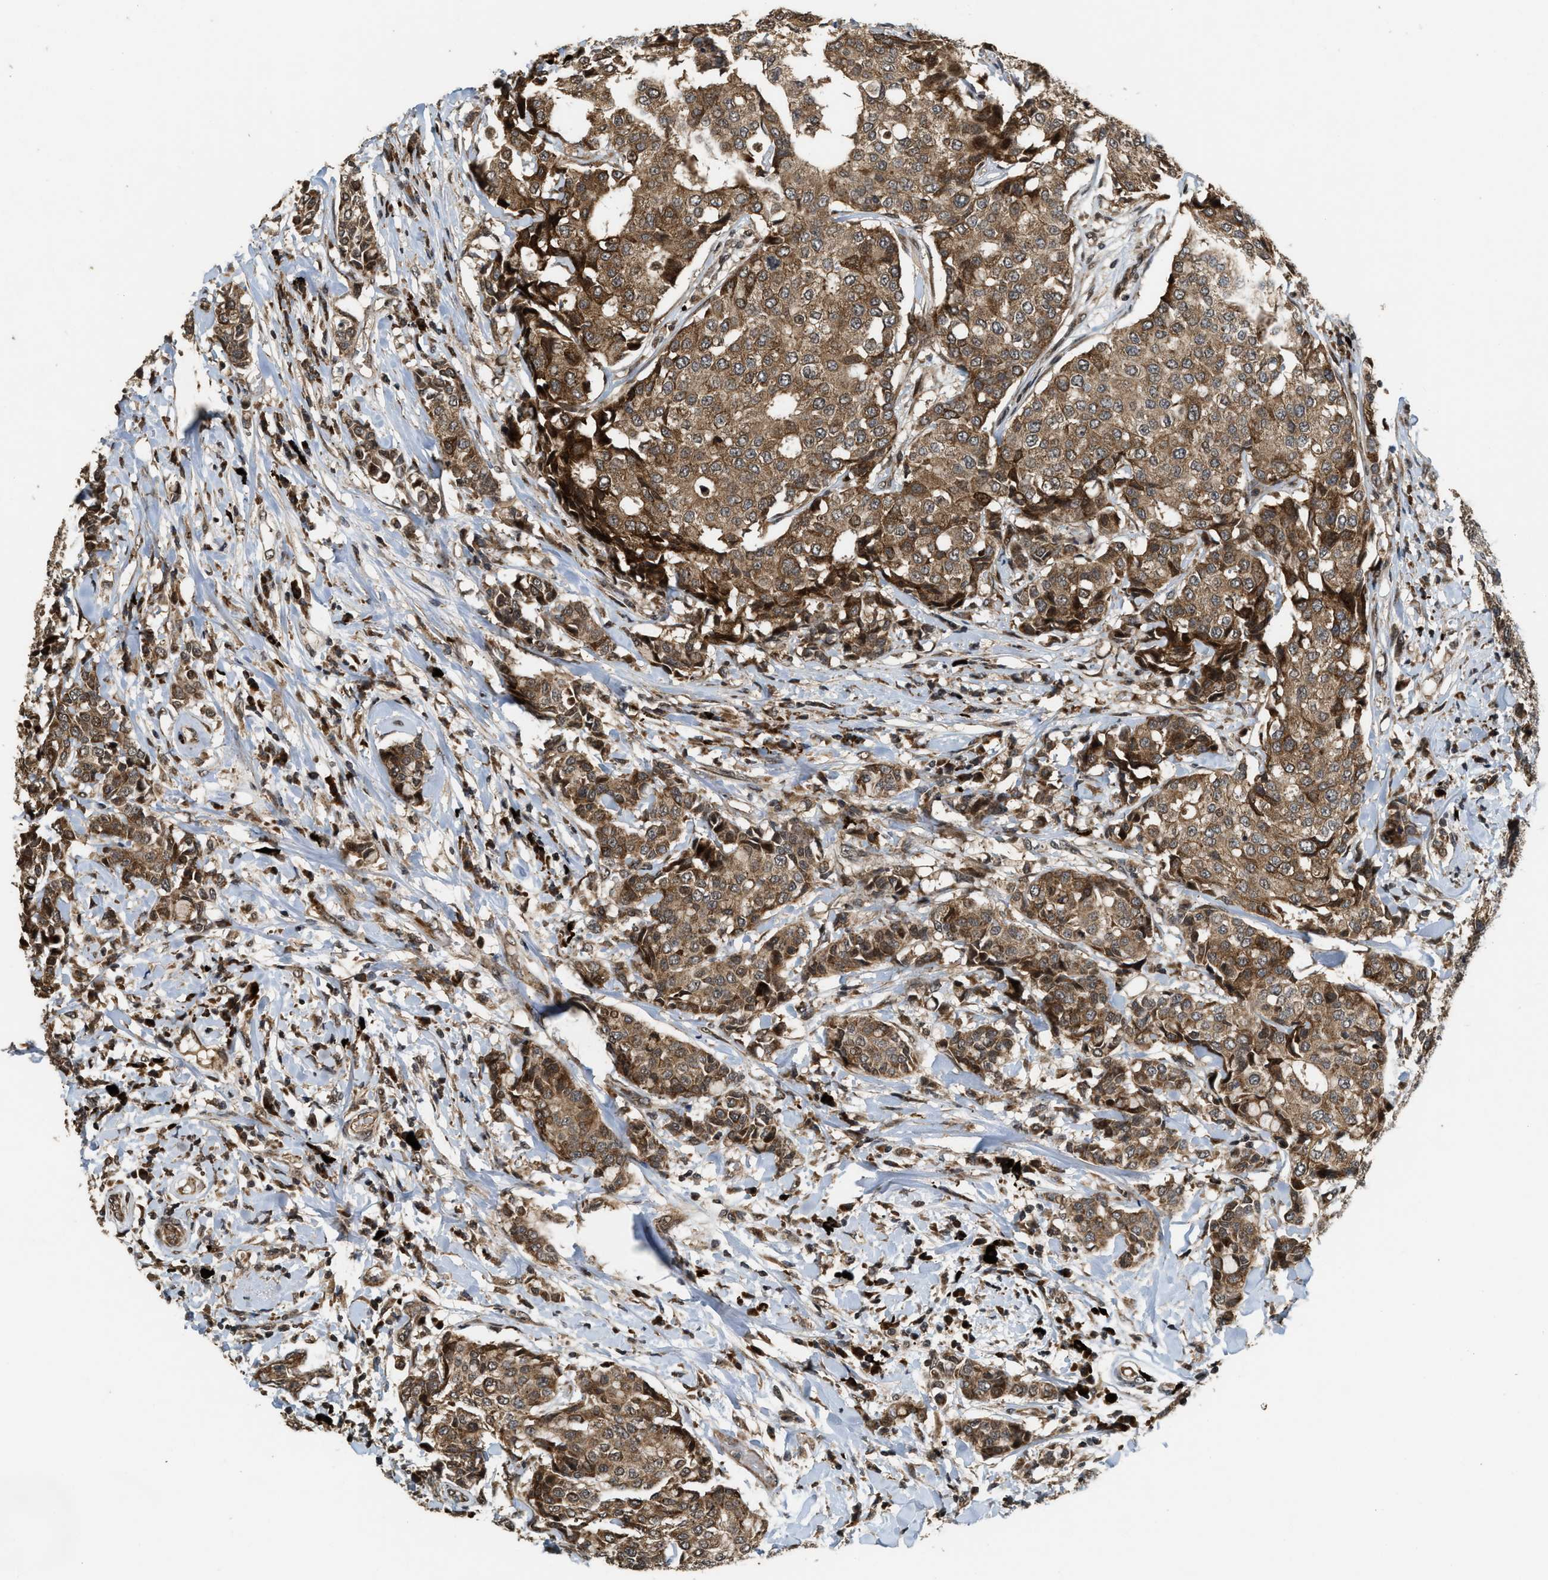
{"staining": {"intensity": "moderate", "quantity": ">75%", "location": "cytoplasmic/membranous"}, "tissue": "breast cancer", "cell_type": "Tumor cells", "image_type": "cancer", "snomed": [{"axis": "morphology", "description": "Duct carcinoma"}, {"axis": "topography", "description": "Breast"}], "caption": "This photomicrograph exhibits immunohistochemistry (IHC) staining of breast cancer, with medium moderate cytoplasmic/membranous positivity in approximately >75% of tumor cells.", "gene": "ELP2", "patient": {"sex": "female", "age": 27}}